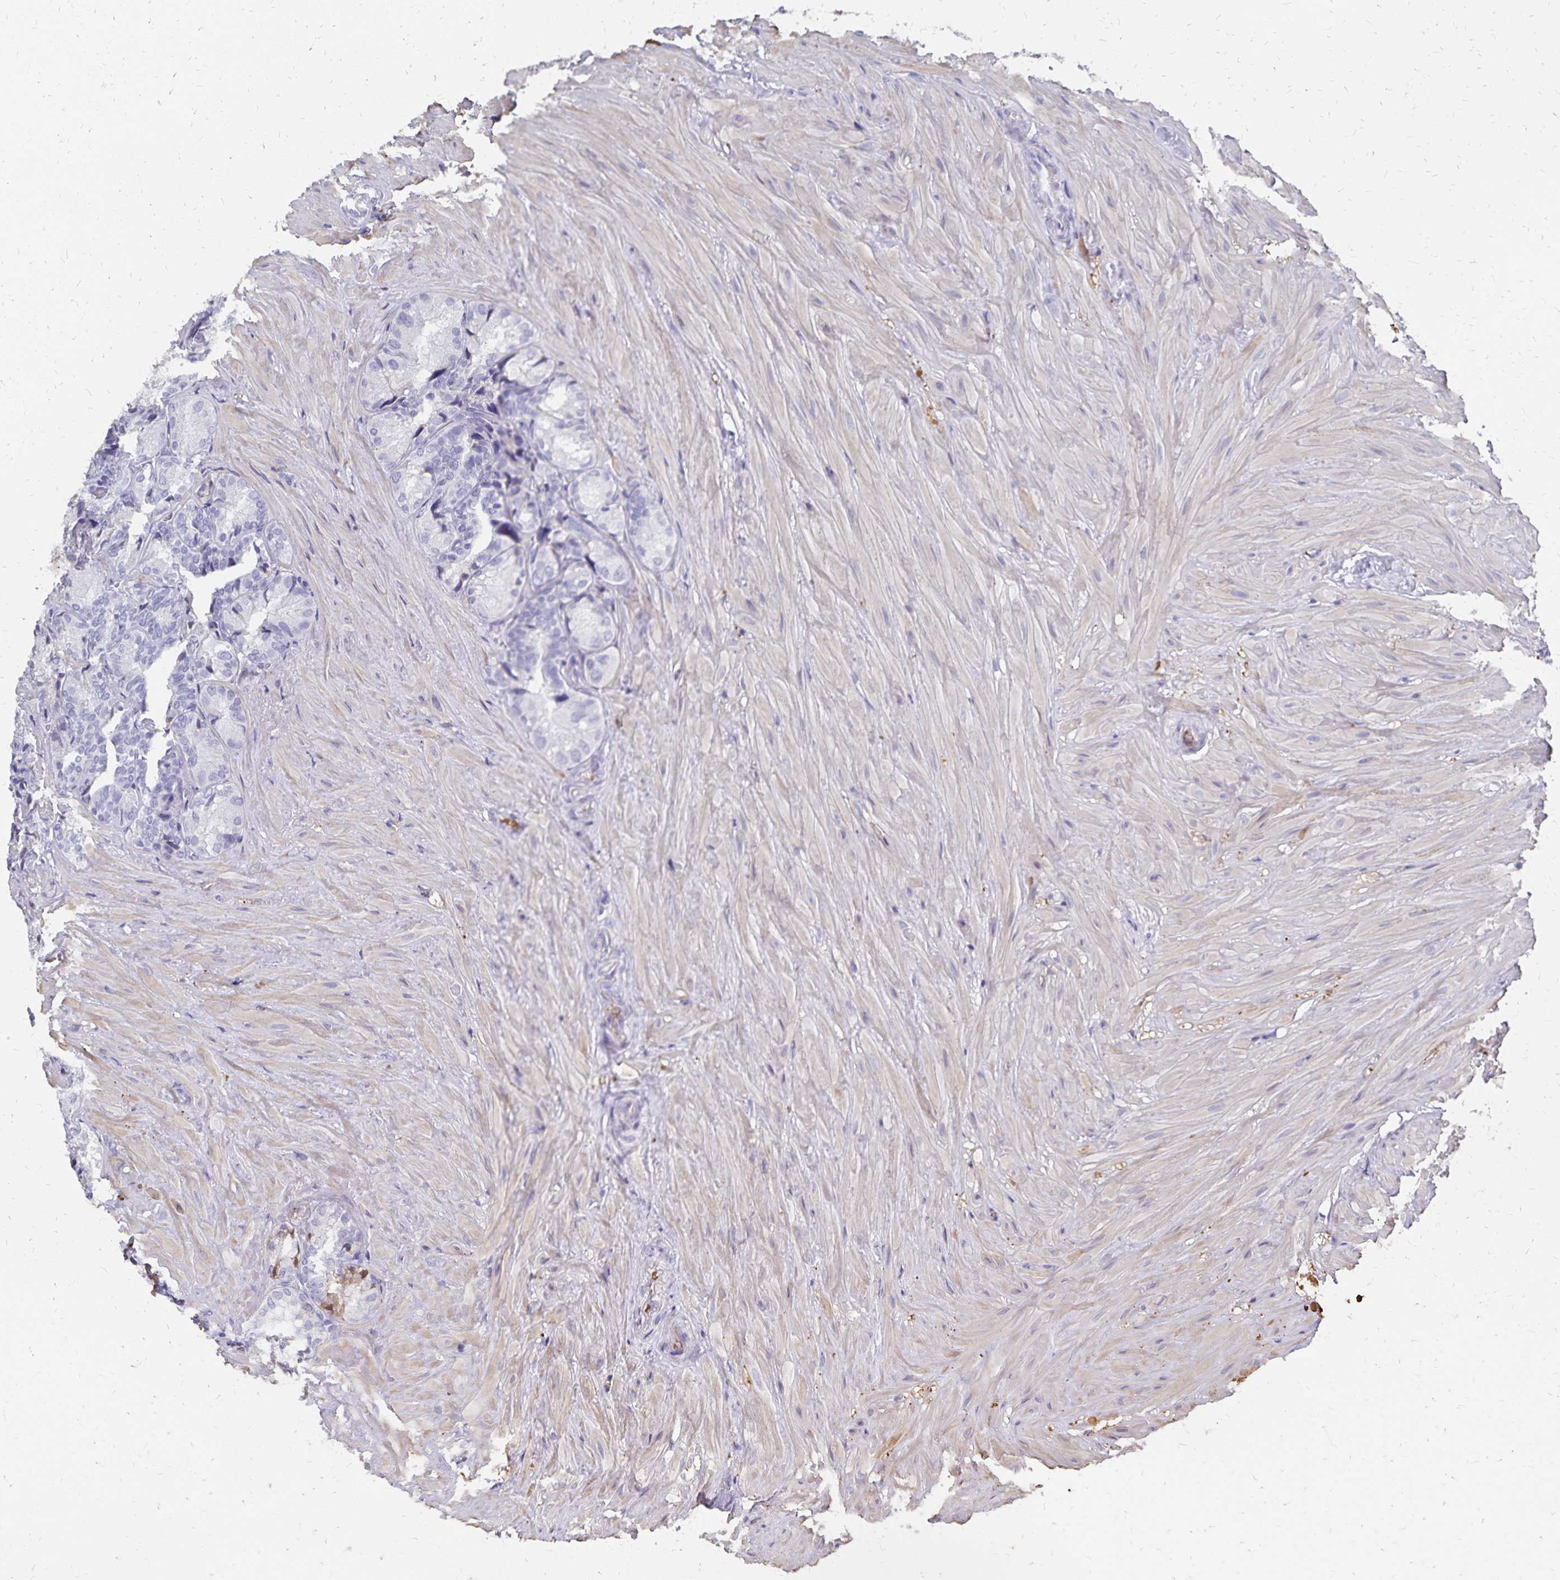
{"staining": {"intensity": "weak", "quantity": "<25%", "location": "cytoplasmic/membranous"}, "tissue": "seminal vesicle", "cell_type": "Glandular cells", "image_type": "normal", "snomed": [{"axis": "morphology", "description": "Normal tissue, NOS"}, {"axis": "topography", "description": "Seminal veicle"}], "caption": "Immunohistochemistry of unremarkable human seminal vesicle exhibits no staining in glandular cells. (Brightfield microscopy of DAB immunohistochemistry at high magnification).", "gene": "KISS1", "patient": {"sex": "male", "age": 68}}